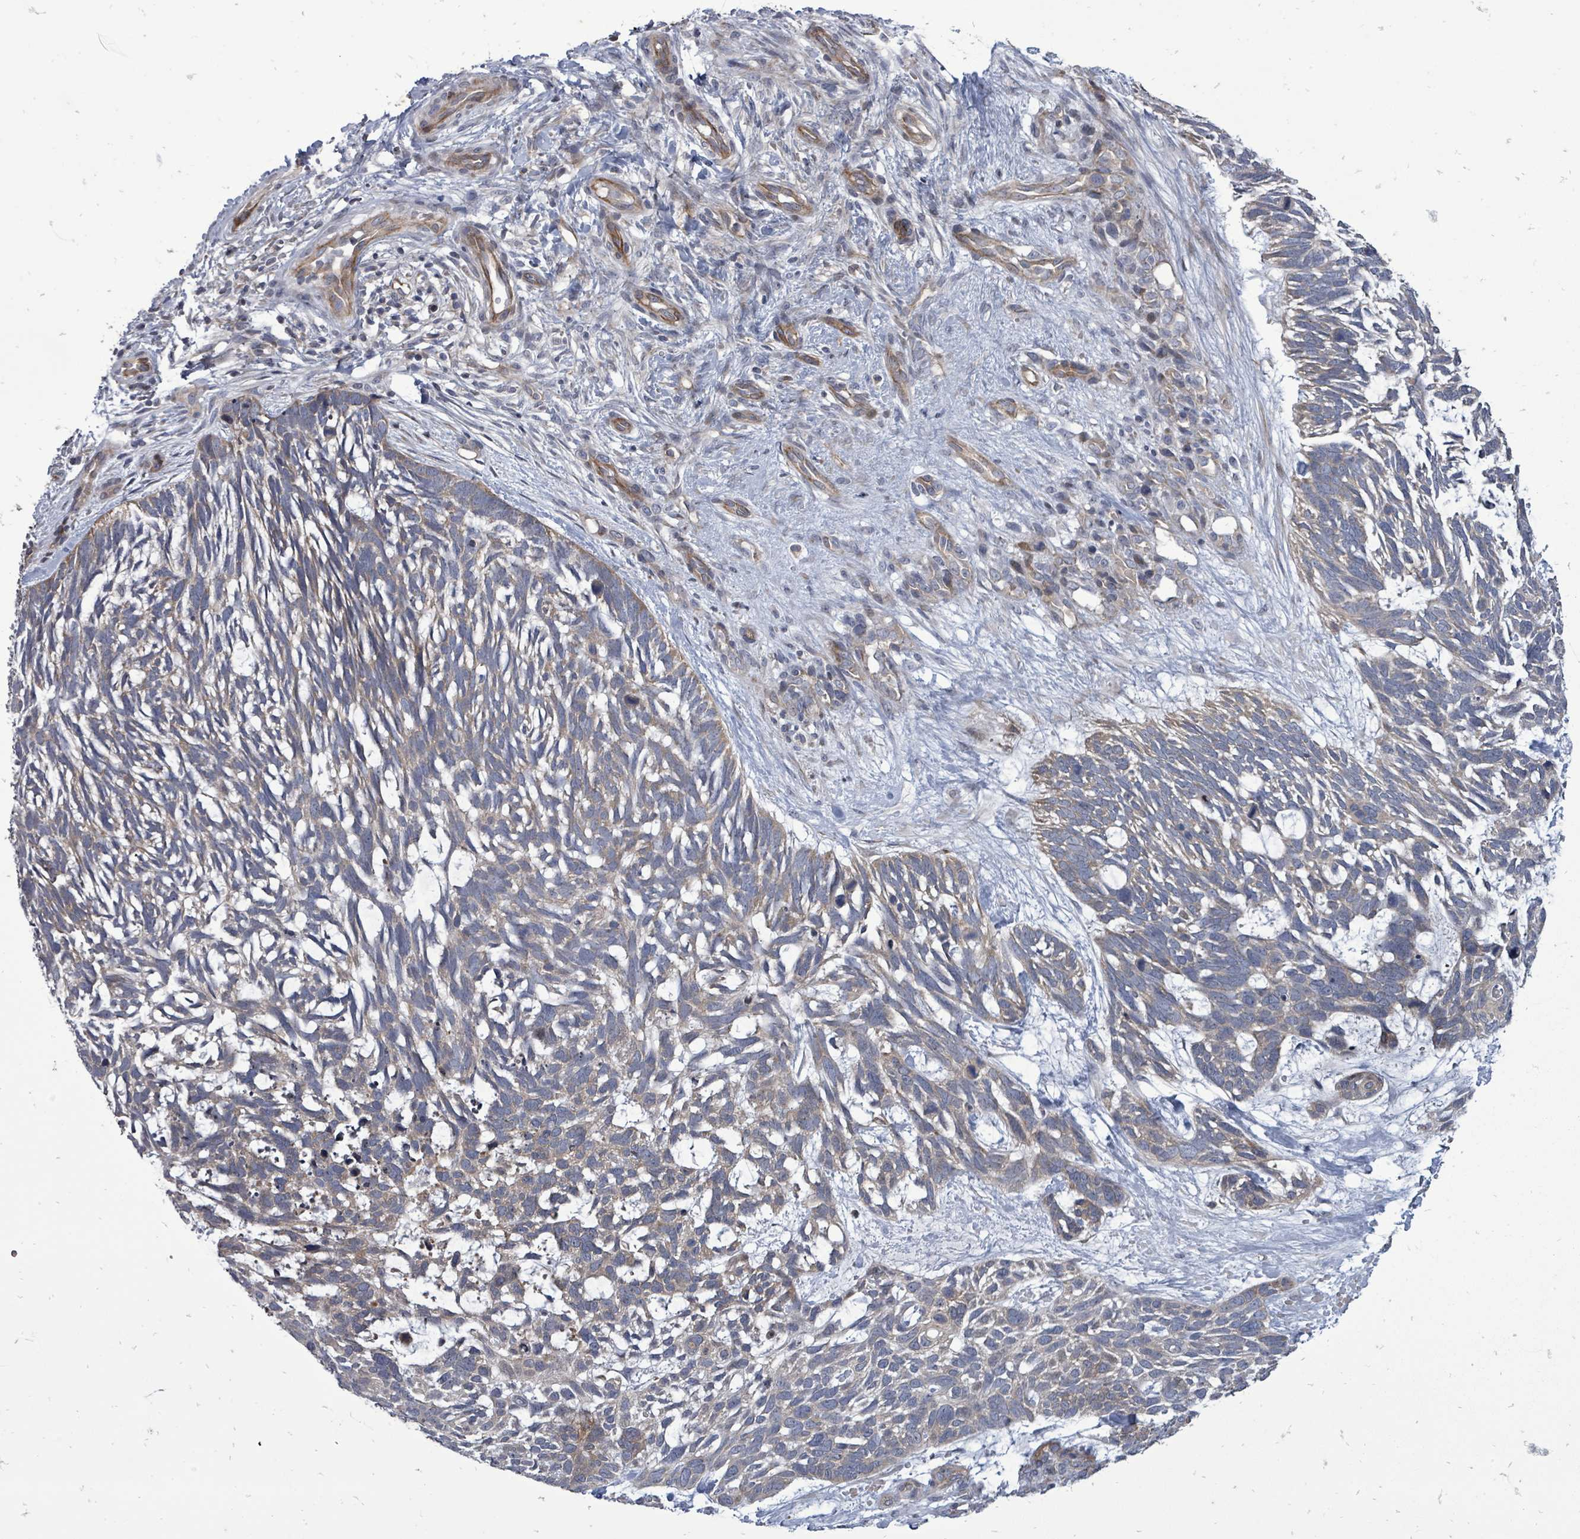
{"staining": {"intensity": "weak", "quantity": "<25%", "location": "cytoplasmic/membranous"}, "tissue": "skin cancer", "cell_type": "Tumor cells", "image_type": "cancer", "snomed": [{"axis": "morphology", "description": "Basal cell carcinoma"}, {"axis": "topography", "description": "Skin"}], "caption": "The image reveals no significant expression in tumor cells of basal cell carcinoma (skin).", "gene": "RALGAPB", "patient": {"sex": "male", "age": 88}}